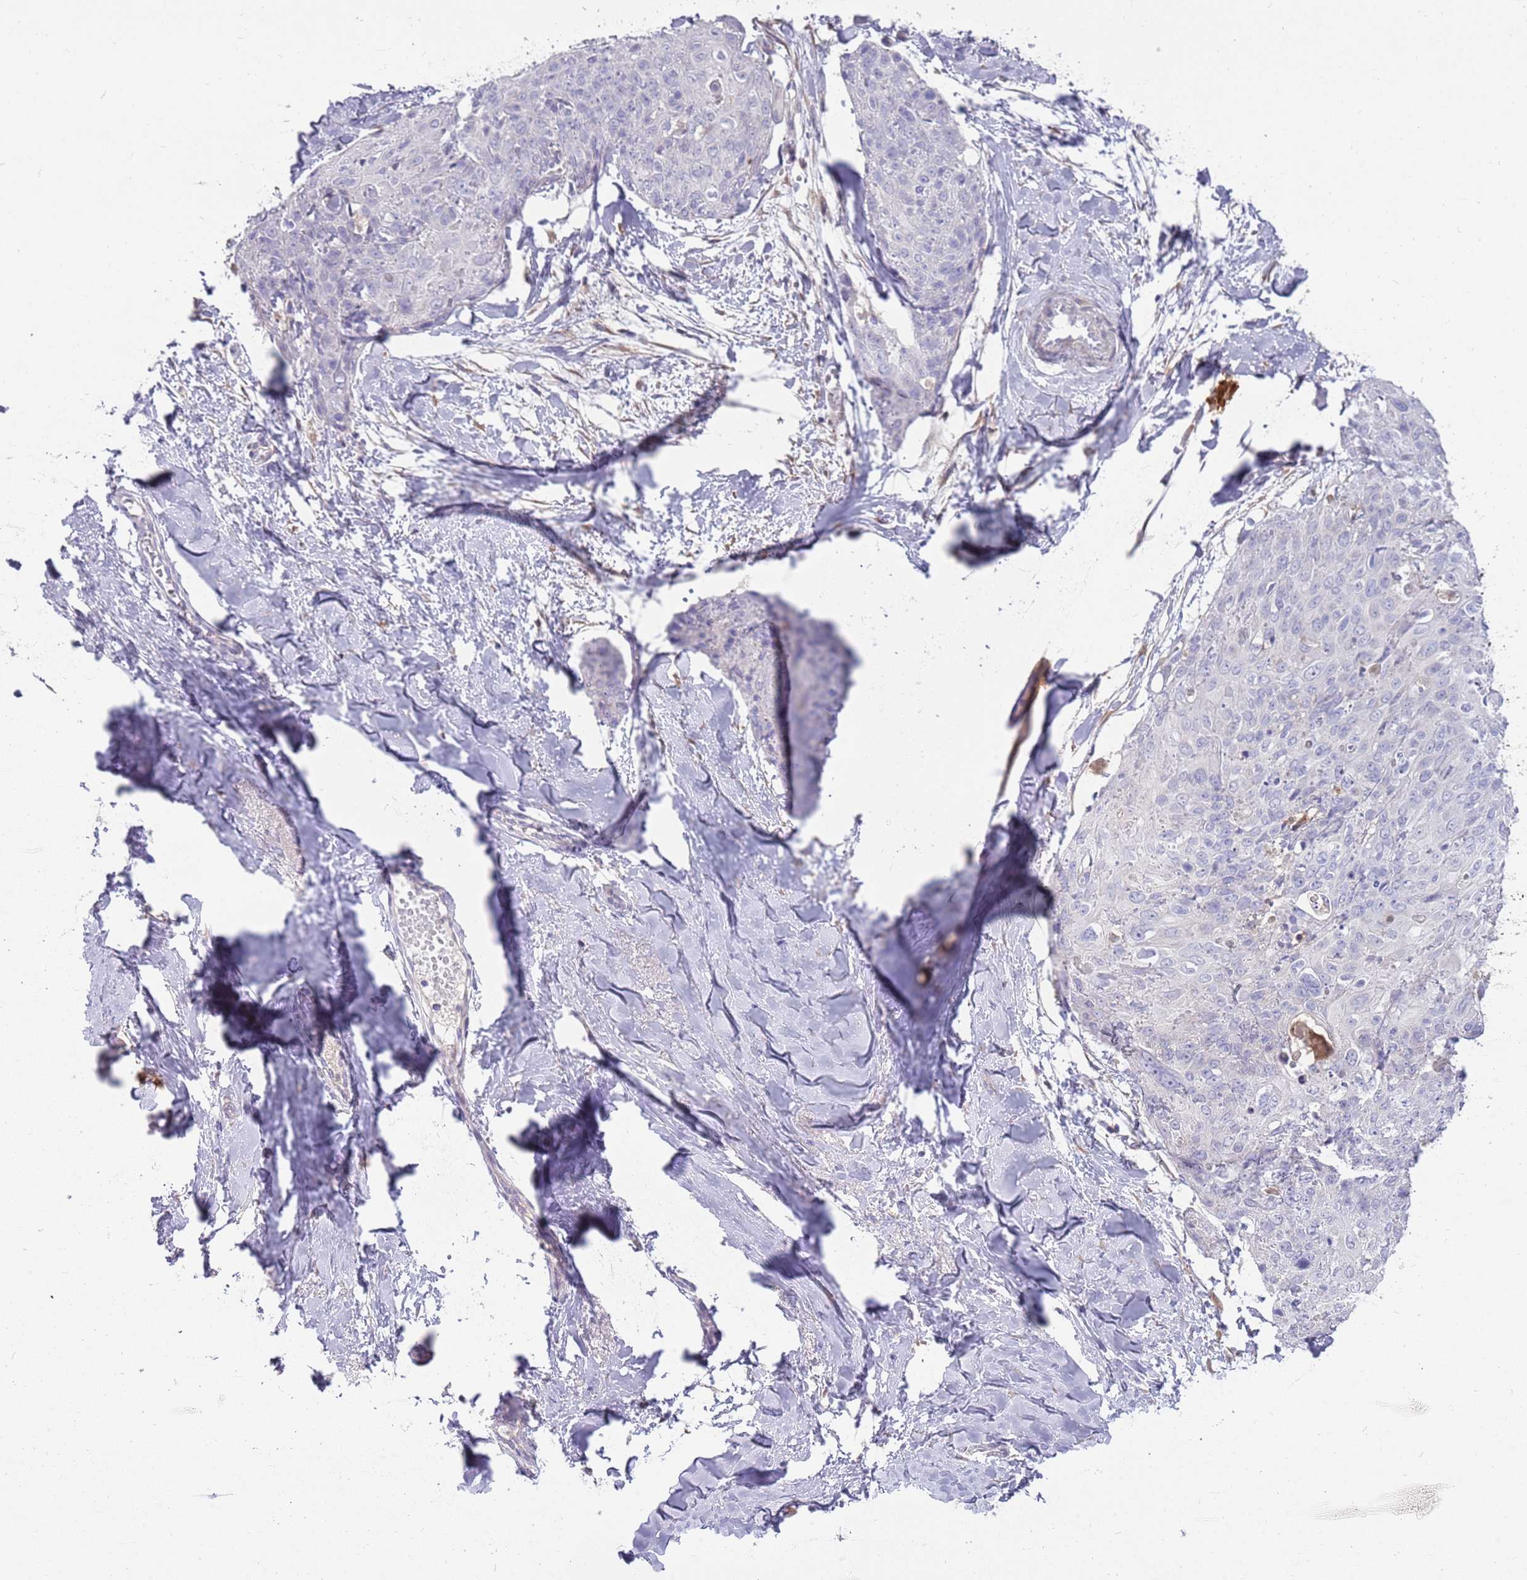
{"staining": {"intensity": "negative", "quantity": "none", "location": "none"}, "tissue": "skin cancer", "cell_type": "Tumor cells", "image_type": "cancer", "snomed": [{"axis": "morphology", "description": "Squamous cell carcinoma, NOS"}, {"axis": "topography", "description": "Skin"}, {"axis": "topography", "description": "Vulva"}], "caption": "An IHC micrograph of skin squamous cell carcinoma is shown. There is no staining in tumor cells of skin squamous cell carcinoma. (DAB immunohistochemistry, high magnification).", "gene": "DIPK1C", "patient": {"sex": "female", "age": 85}}